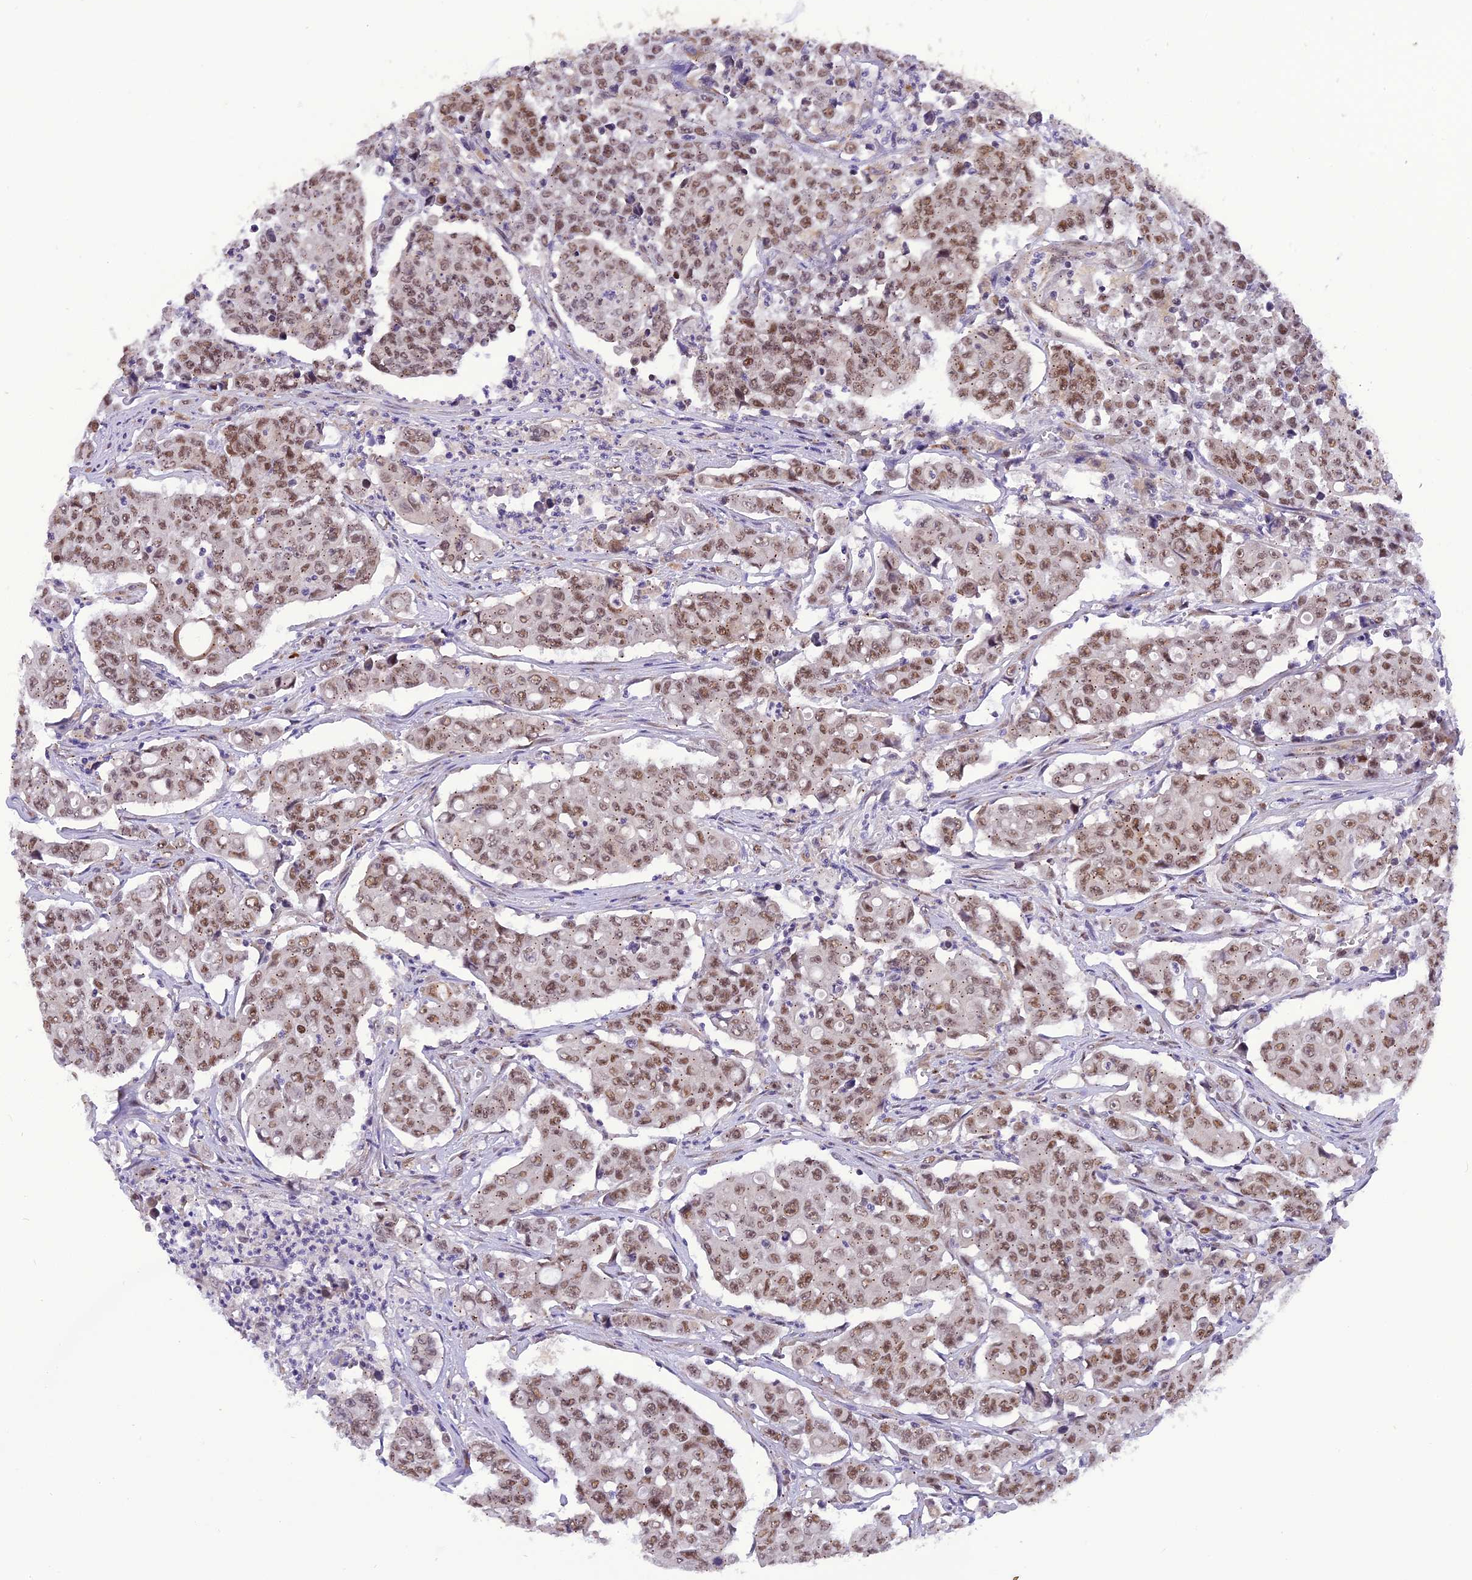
{"staining": {"intensity": "moderate", "quantity": ">75%", "location": "nuclear"}, "tissue": "colorectal cancer", "cell_type": "Tumor cells", "image_type": "cancer", "snomed": [{"axis": "morphology", "description": "Adenocarcinoma, NOS"}, {"axis": "topography", "description": "Colon"}], "caption": "Immunohistochemistry (IHC) (DAB (3,3'-diaminobenzidine)) staining of human colorectal adenocarcinoma exhibits moderate nuclear protein staining in approximately >75% of tumor cells.", "gene": "IRF2BP1", "patient": {"sex": "male", "age": 51}}